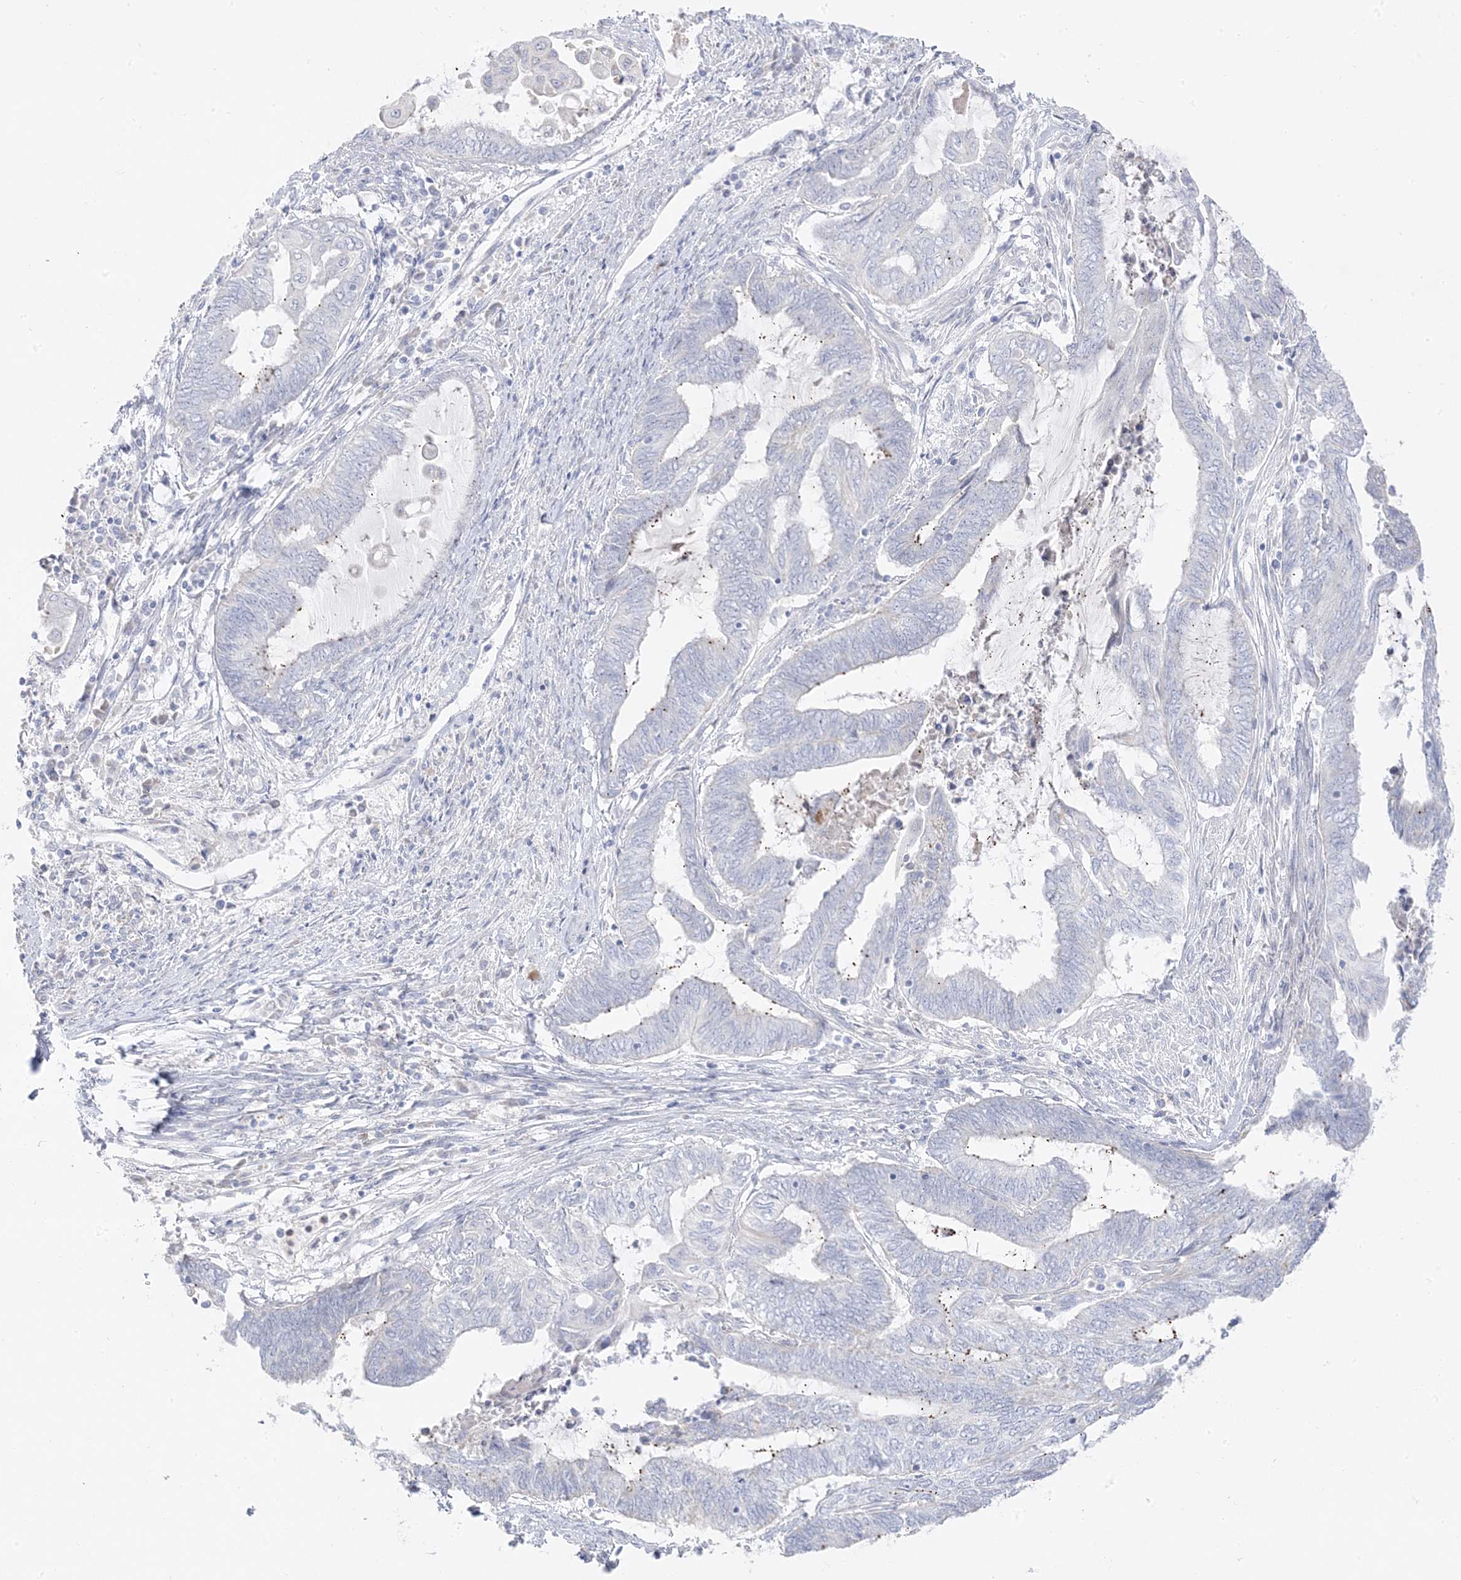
{"staining": {"intensity": "negative", "quantity": "none", "location": "none"}, "tissue": "endometrial cancer", "cell_type": "Tumor cells", "image_type": "cancer", "snomed": [{"axis": "morphology", "description": "Adenocarcinoma, NOS"}, {"axis": "topography", "description": "Uterus"}, {"axis": "topography", "description": "Endometrium"}], "caption": "Immunohistochemical staining of adenocarcinoma (endometrial) exhibits no significant expression in tumor cells. (Stains: DAB (3,3'-diaminobenzidine) IHC with hematoxylin counter stain, Microscopy: brightfield microscopy at high magnification).", "gene": "TRANK1", "patient": {"sex": "female", "age": 70}}